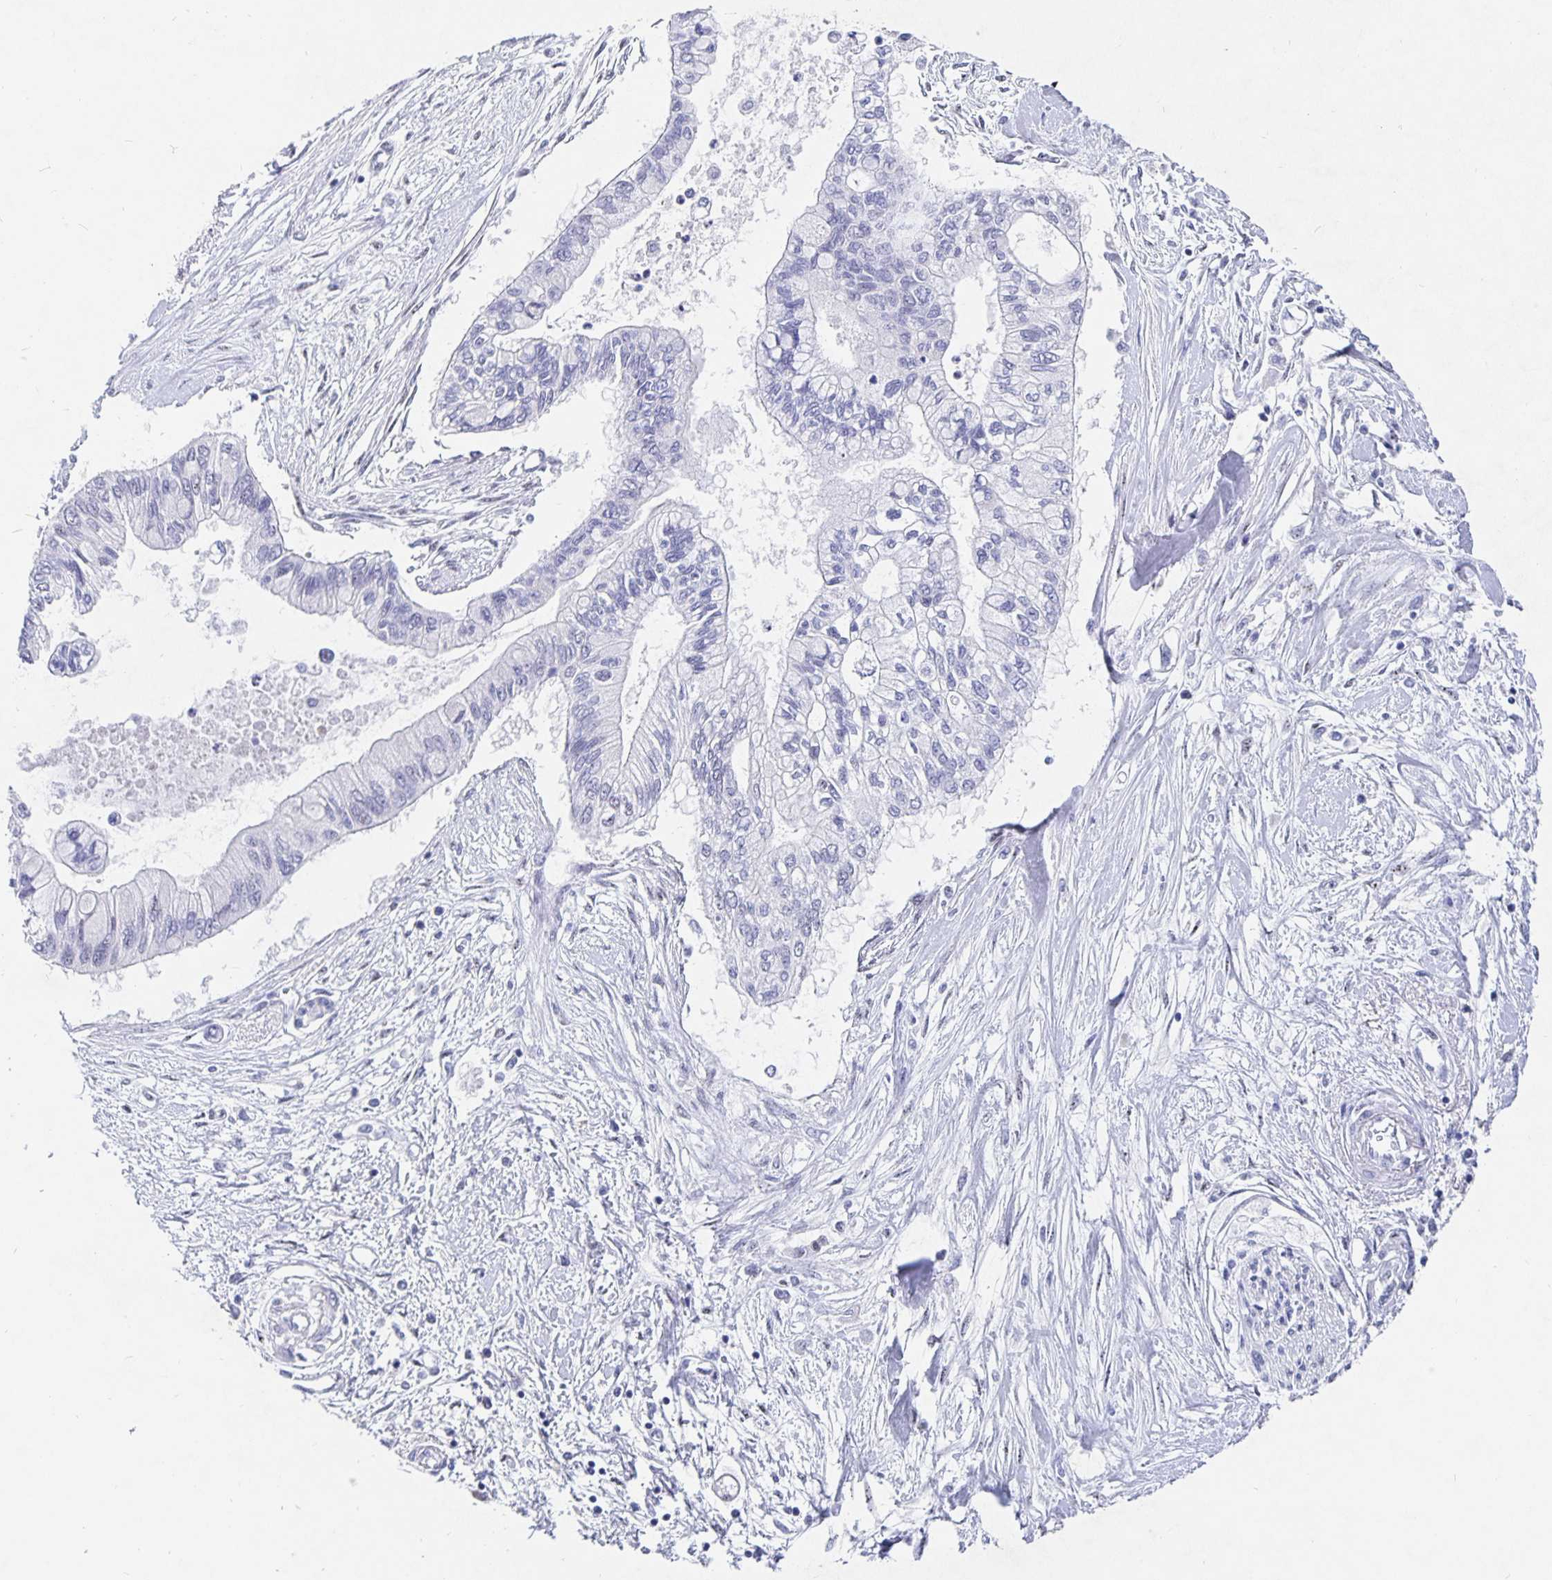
{"staining": {"intensity": "negative", "quantity": "none", "location": "none"}, "tissue": "pancreatic cancer", "cell_type": "Tumor cells", "image_type": "cancer", "snomed": [{"axis": "morphology", "description": "Adenocarcinoma, NOS"}, {"axis": "topography", "description": "Pancreas"}], "caption": "A high-resolution photomicrograph shows immunohistochemistry (IHC) staining of pancreatic cancer (adenocarcinoma), which demonstrates no significant positivity in tumor cells.", "gene": "SMOC1", "patient": {"sex": "female", "age": 77}}